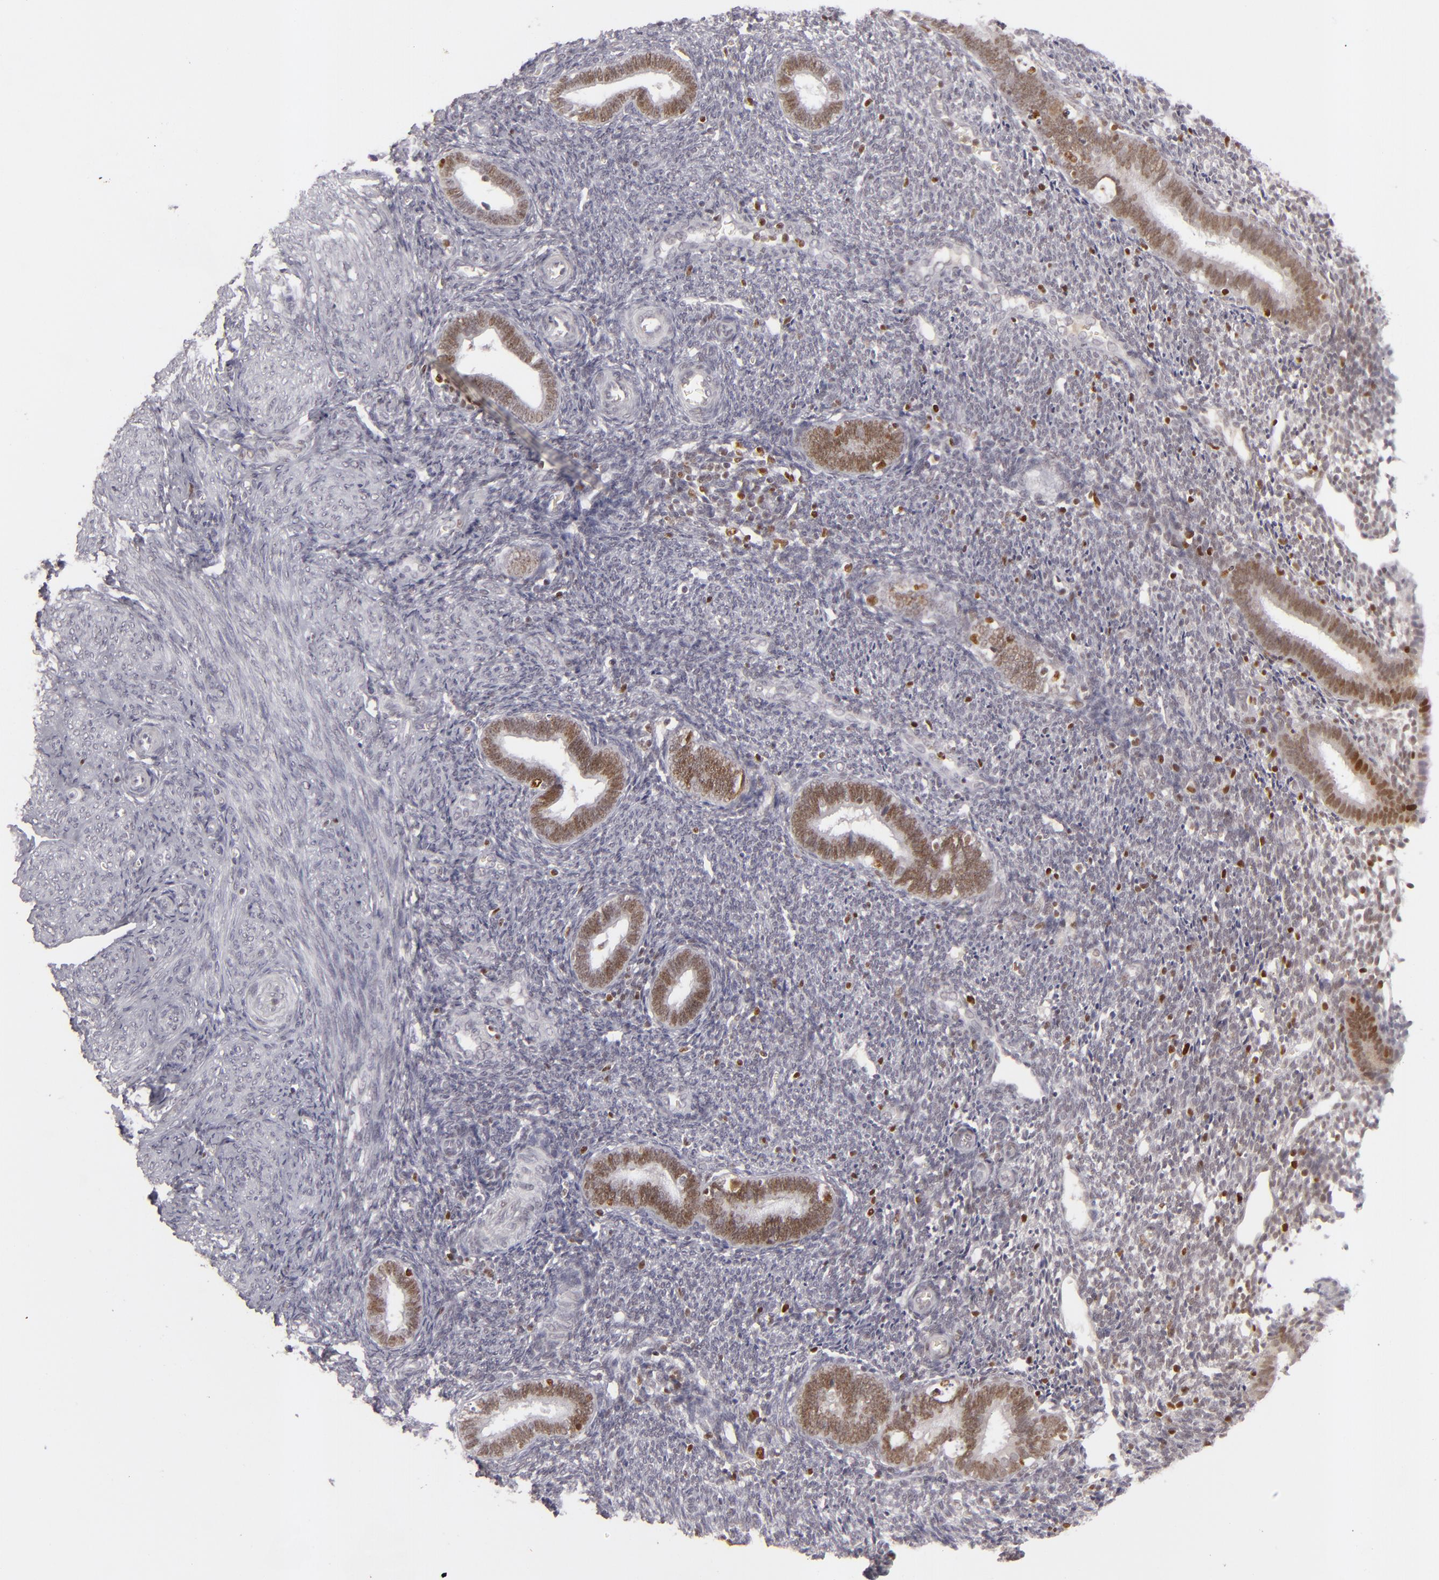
{"staining": {"intensity": "negative", "quantity": "none", "location": "none"}, "tissue": "endometrium", "cell_type": "Cells in endometrial stroma", "image_type": "normal", "snomed": [{"axis": "morphology", "description": "Normal tissue, NOS"}, {"axis": "topography", "description": "Endometrium"}], "caption": "This is an immunohistochemistry (IHC) photomicrograph of unremarkable endometrium. There is no staining in cells in endometrial stroma.", "gene": "FEN1", "patient": {"sex": "female", "age": 27}}